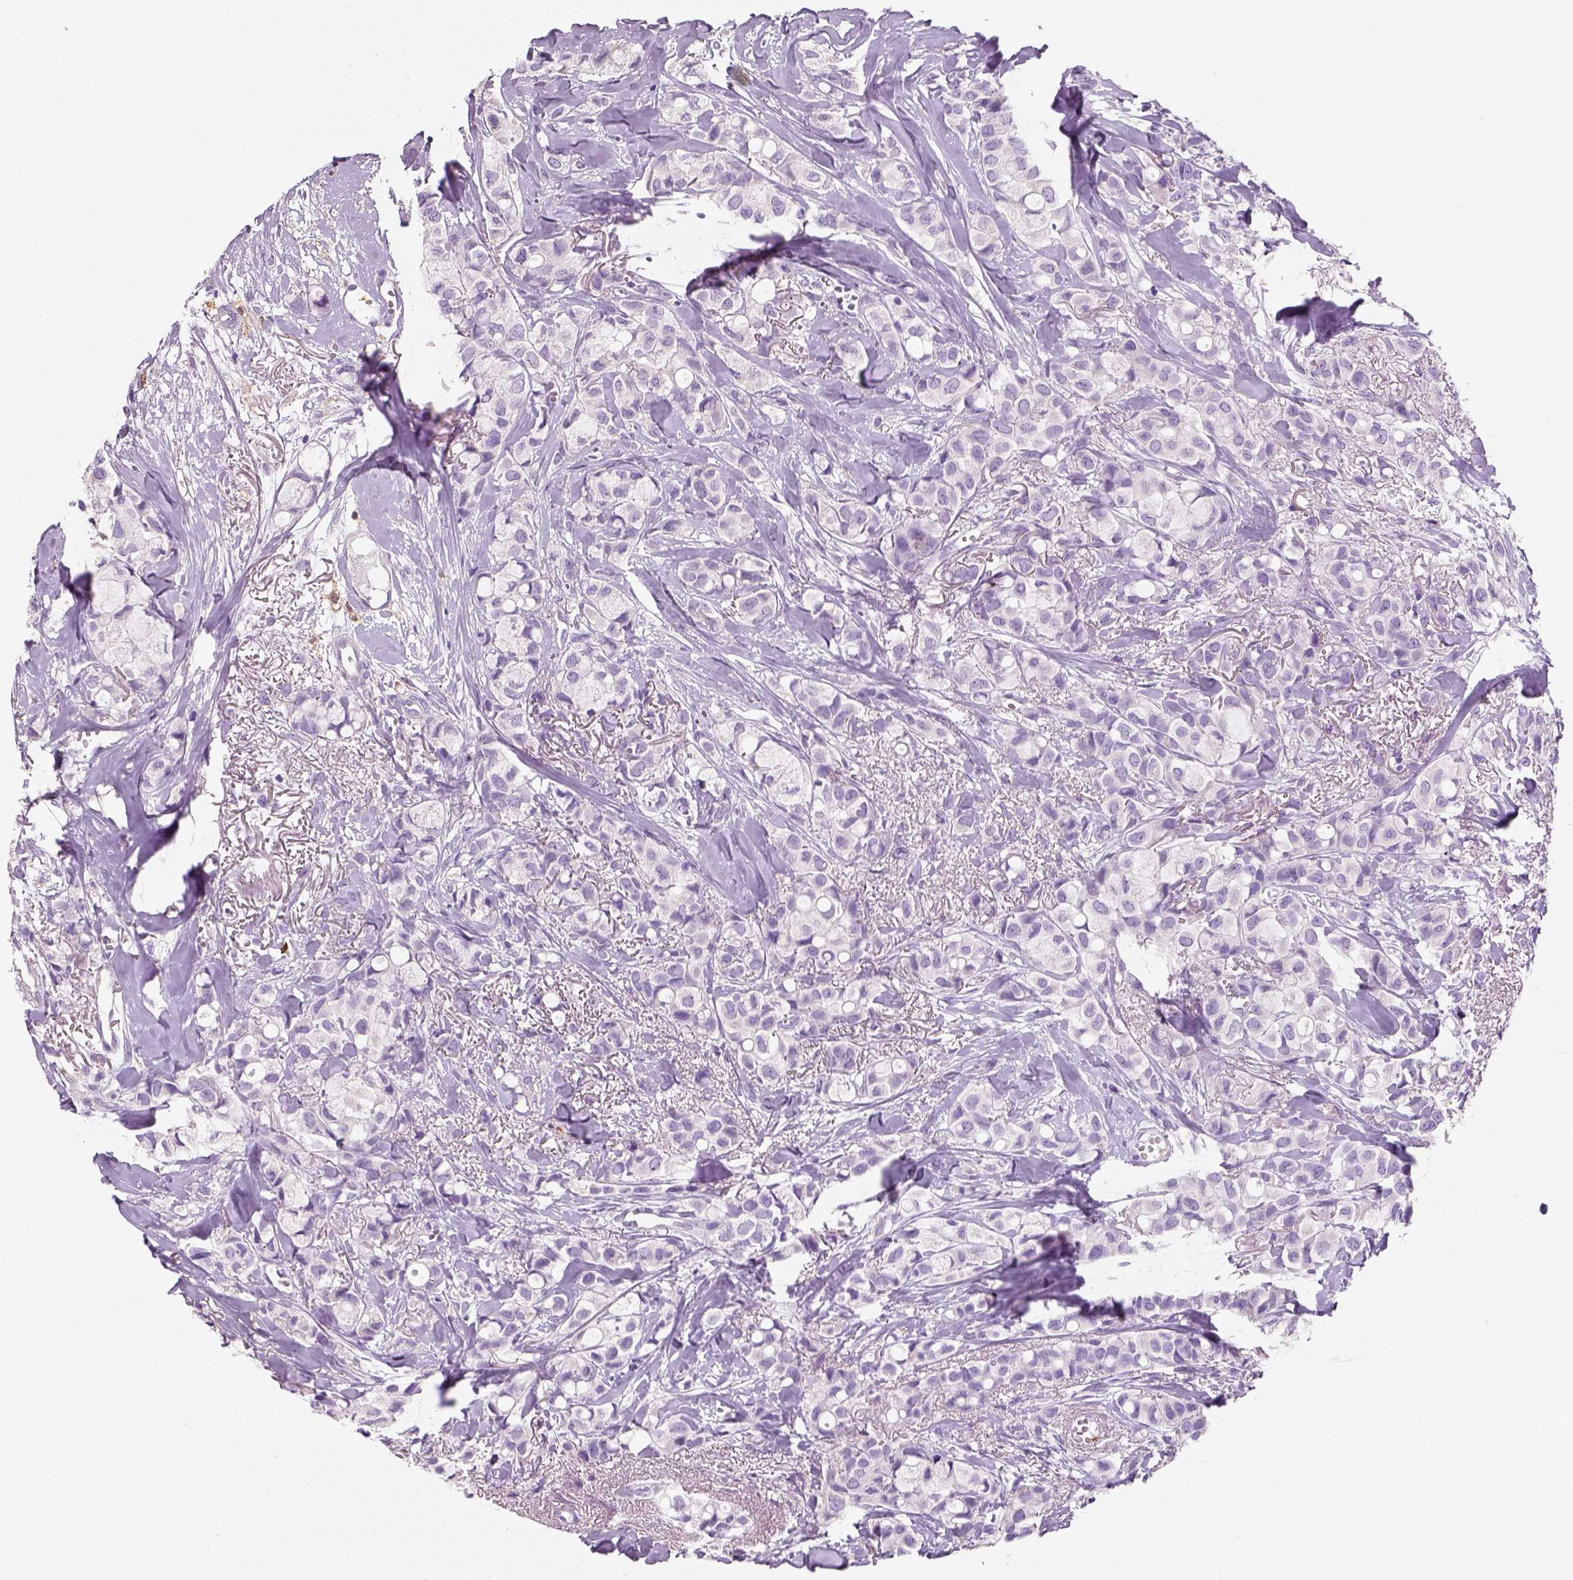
{"staining": {"intensity": "negative", "quantity": "none", "location": "none"}, "tissue": "breast cancer", "cell_type": "Tumor cells", "image_type": "cancer", "snomed": [{"axis": "morphology", "description": "Duct carcinoma"}, {"axis": "topography", "description": "Breast"}], "caption": "The image displays no significant expression in tumor cells of breast cancer.", "gene": "NECAB2", "patient": {"sex": "female", "age": 85}}